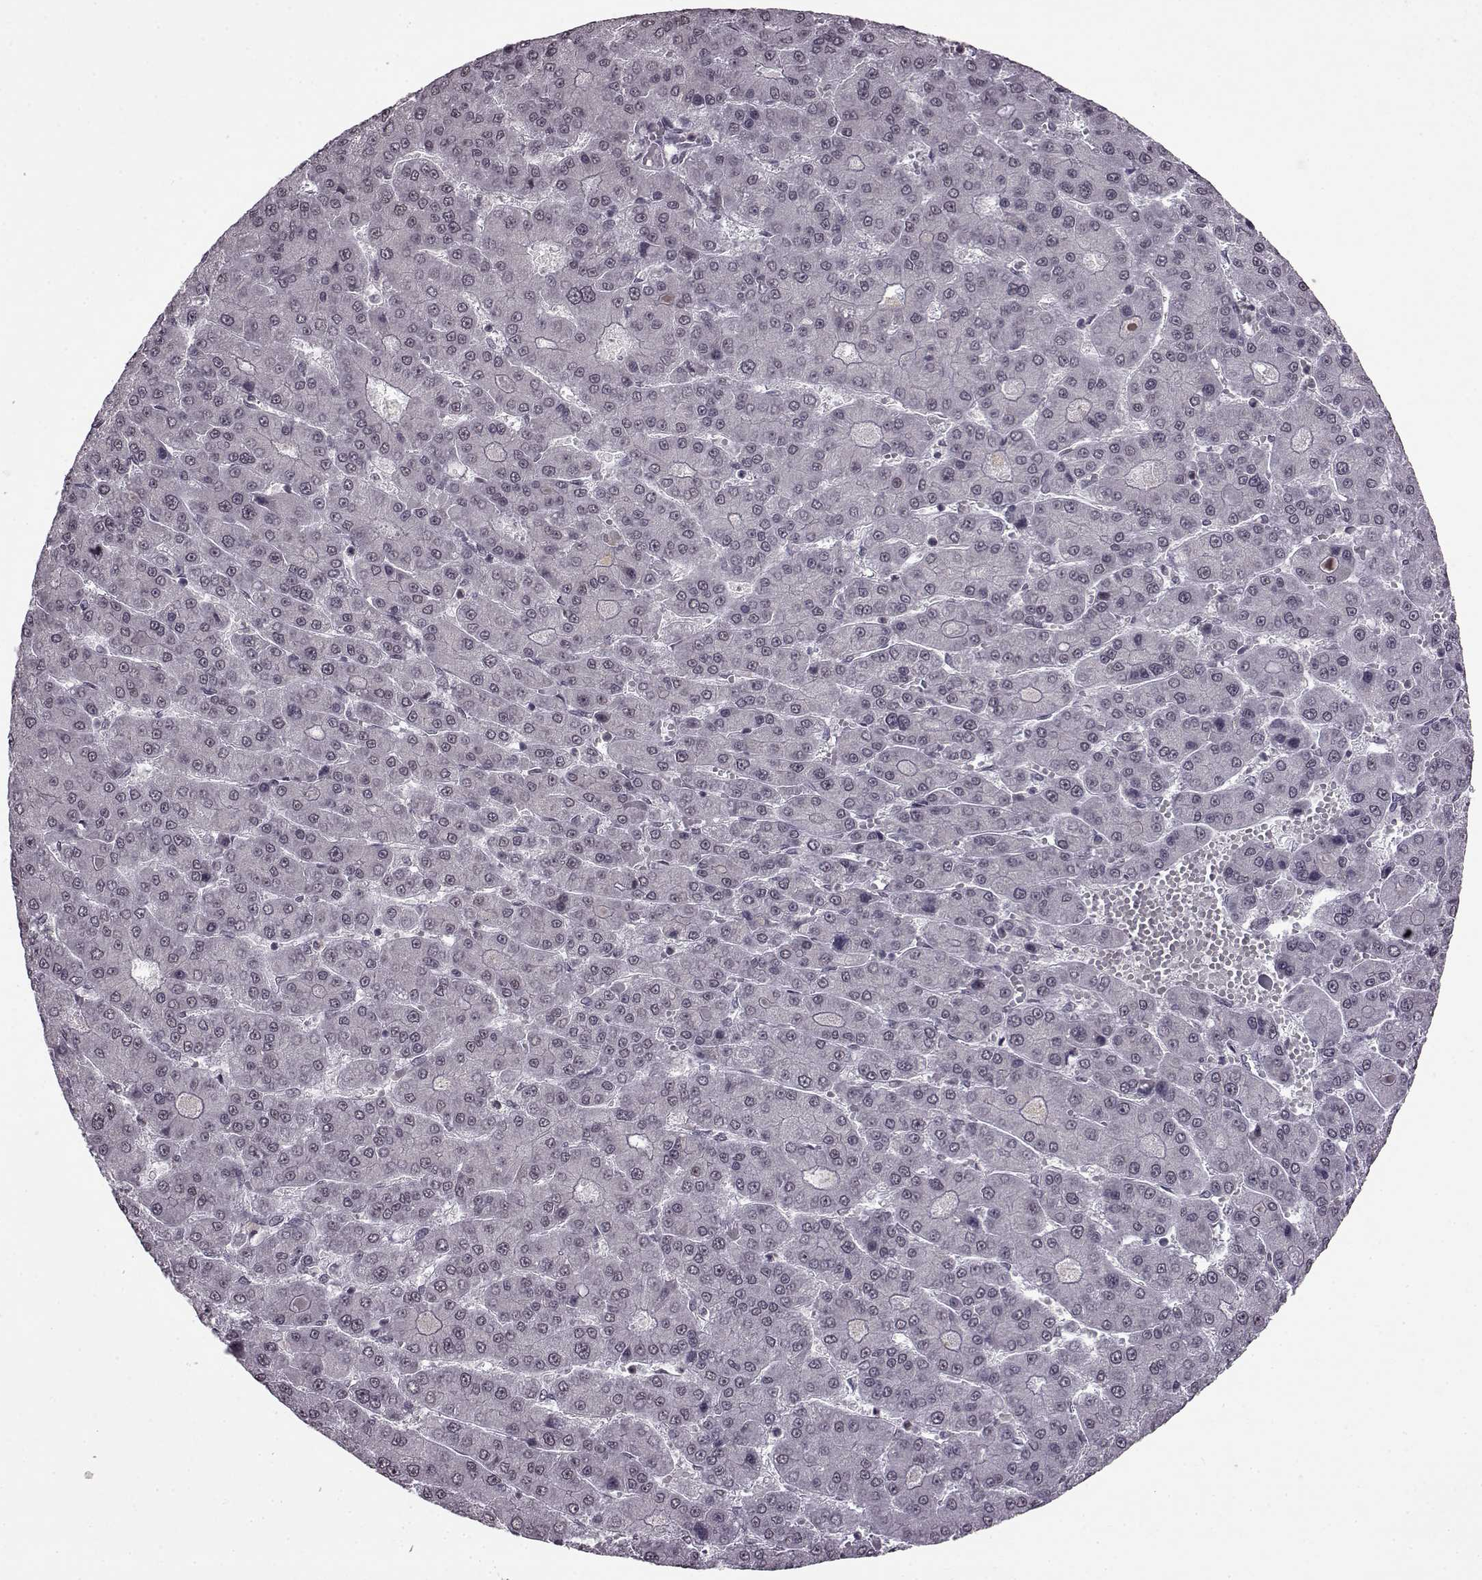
{"staining": {"intensity": "negative", "quantity": "none", "location": "none"}, "tissue": "liver cancer", "cell_type": "Tumor cells", "image_type": "cancer", "snomed": [{"axis": "morphology", "description": "Carcinoma, Hepatocellular, NOS"}, {"axis": "topography", "description": "Liver"}], "caption": "This is an immunohistochemistry (IHC) photomicrograph of human liver cancer. There is no expression in tumor cells.", "gene": "SLC28A2", "patient": {"sex": "male", "age": 70}}